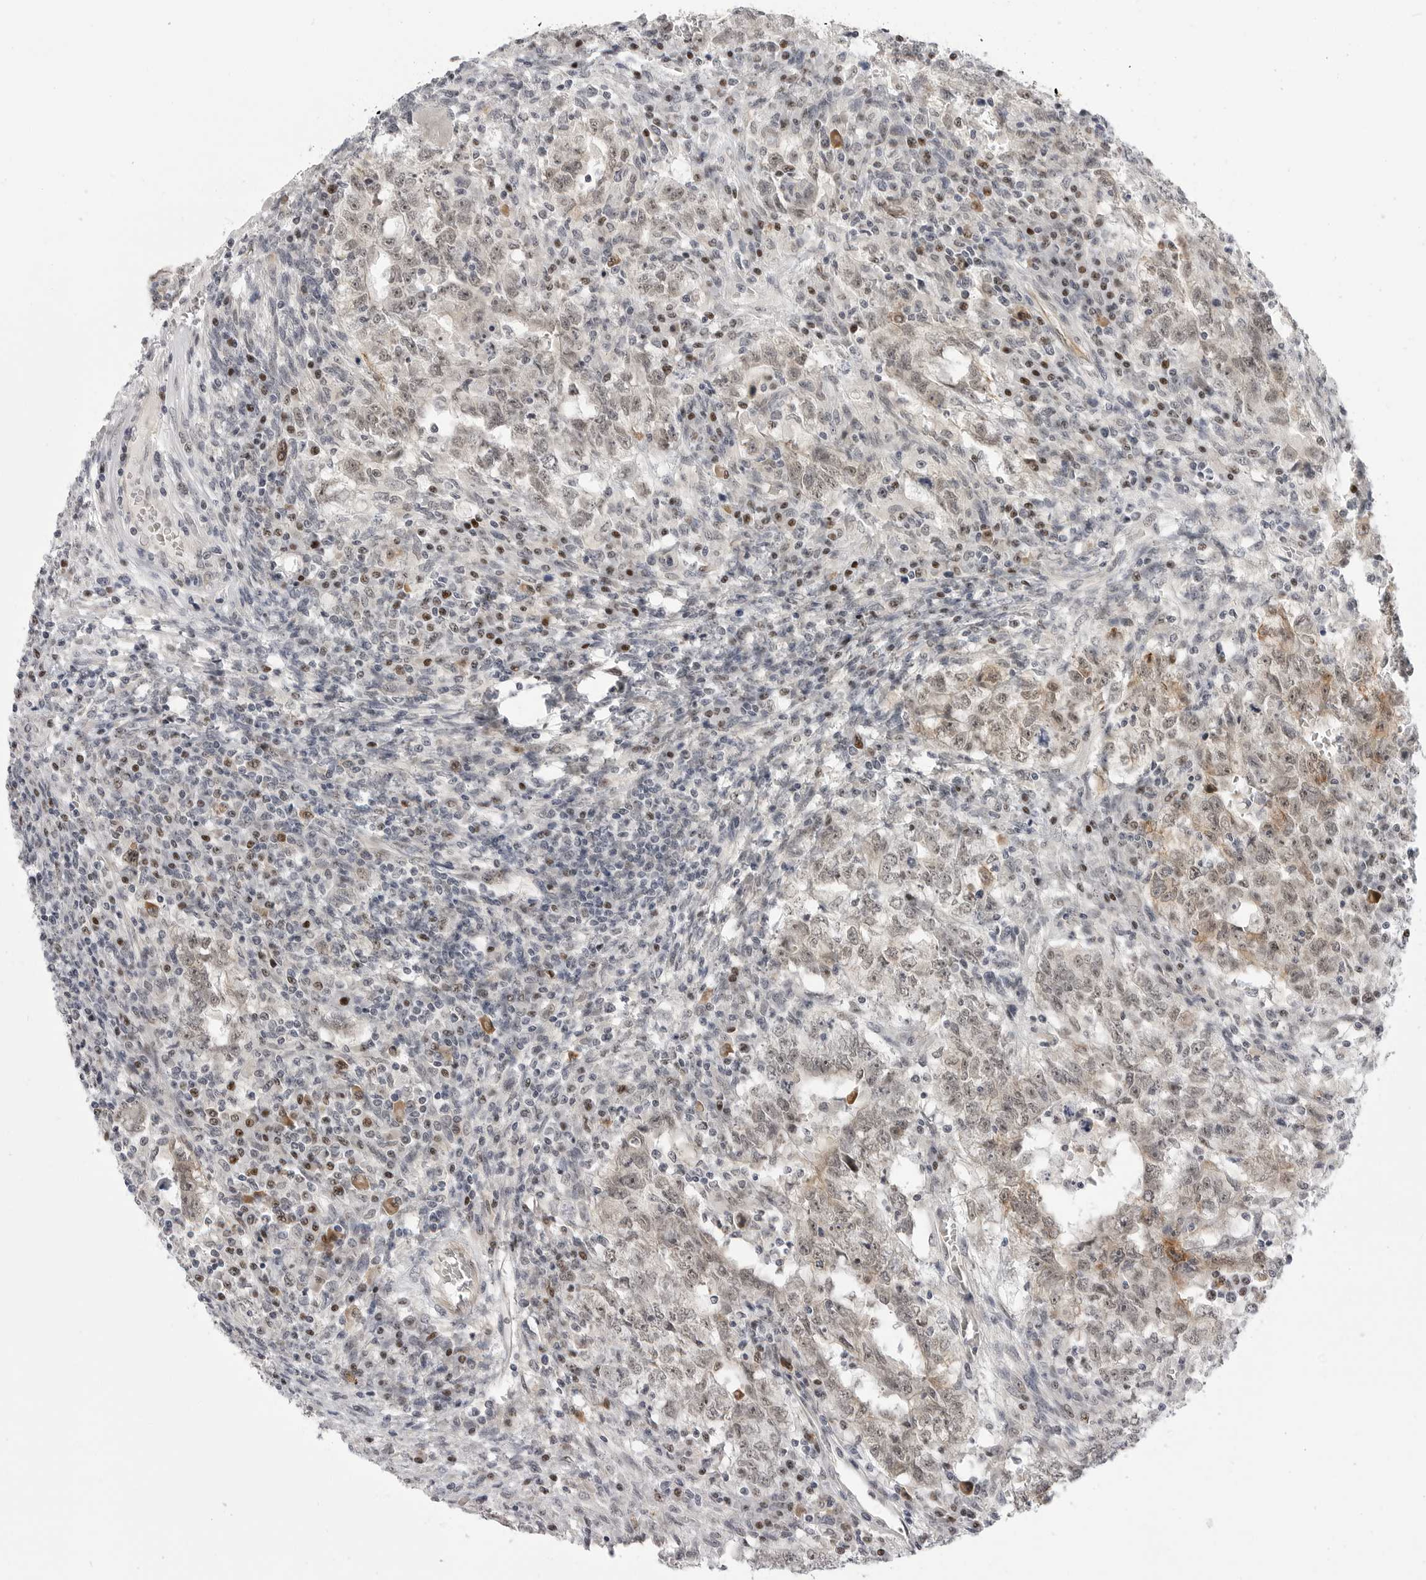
{"staining": {"intensity": "weak", "quantity": "<25%", "location": "cytoplasmic/membranous,nuclear"}, "tissue": "testis cancer", "cell_type": "Tumor cells", "image_type": "cancer", "snomed": [{"axis": "morphology", "description": "Carcinoma, Embryonal, NOS"}, {"axis": "topography", "description": "Testis"}], "caption": "Photomicrograph shows no significant protein positivity in tumor cells of testis cancer (embryonal carcinoma). (Immunohistochemistry, brightfield microscopy, high magnification).", "gene": "CEP295NL", "patient": {"sex": "male", "age": 26}}